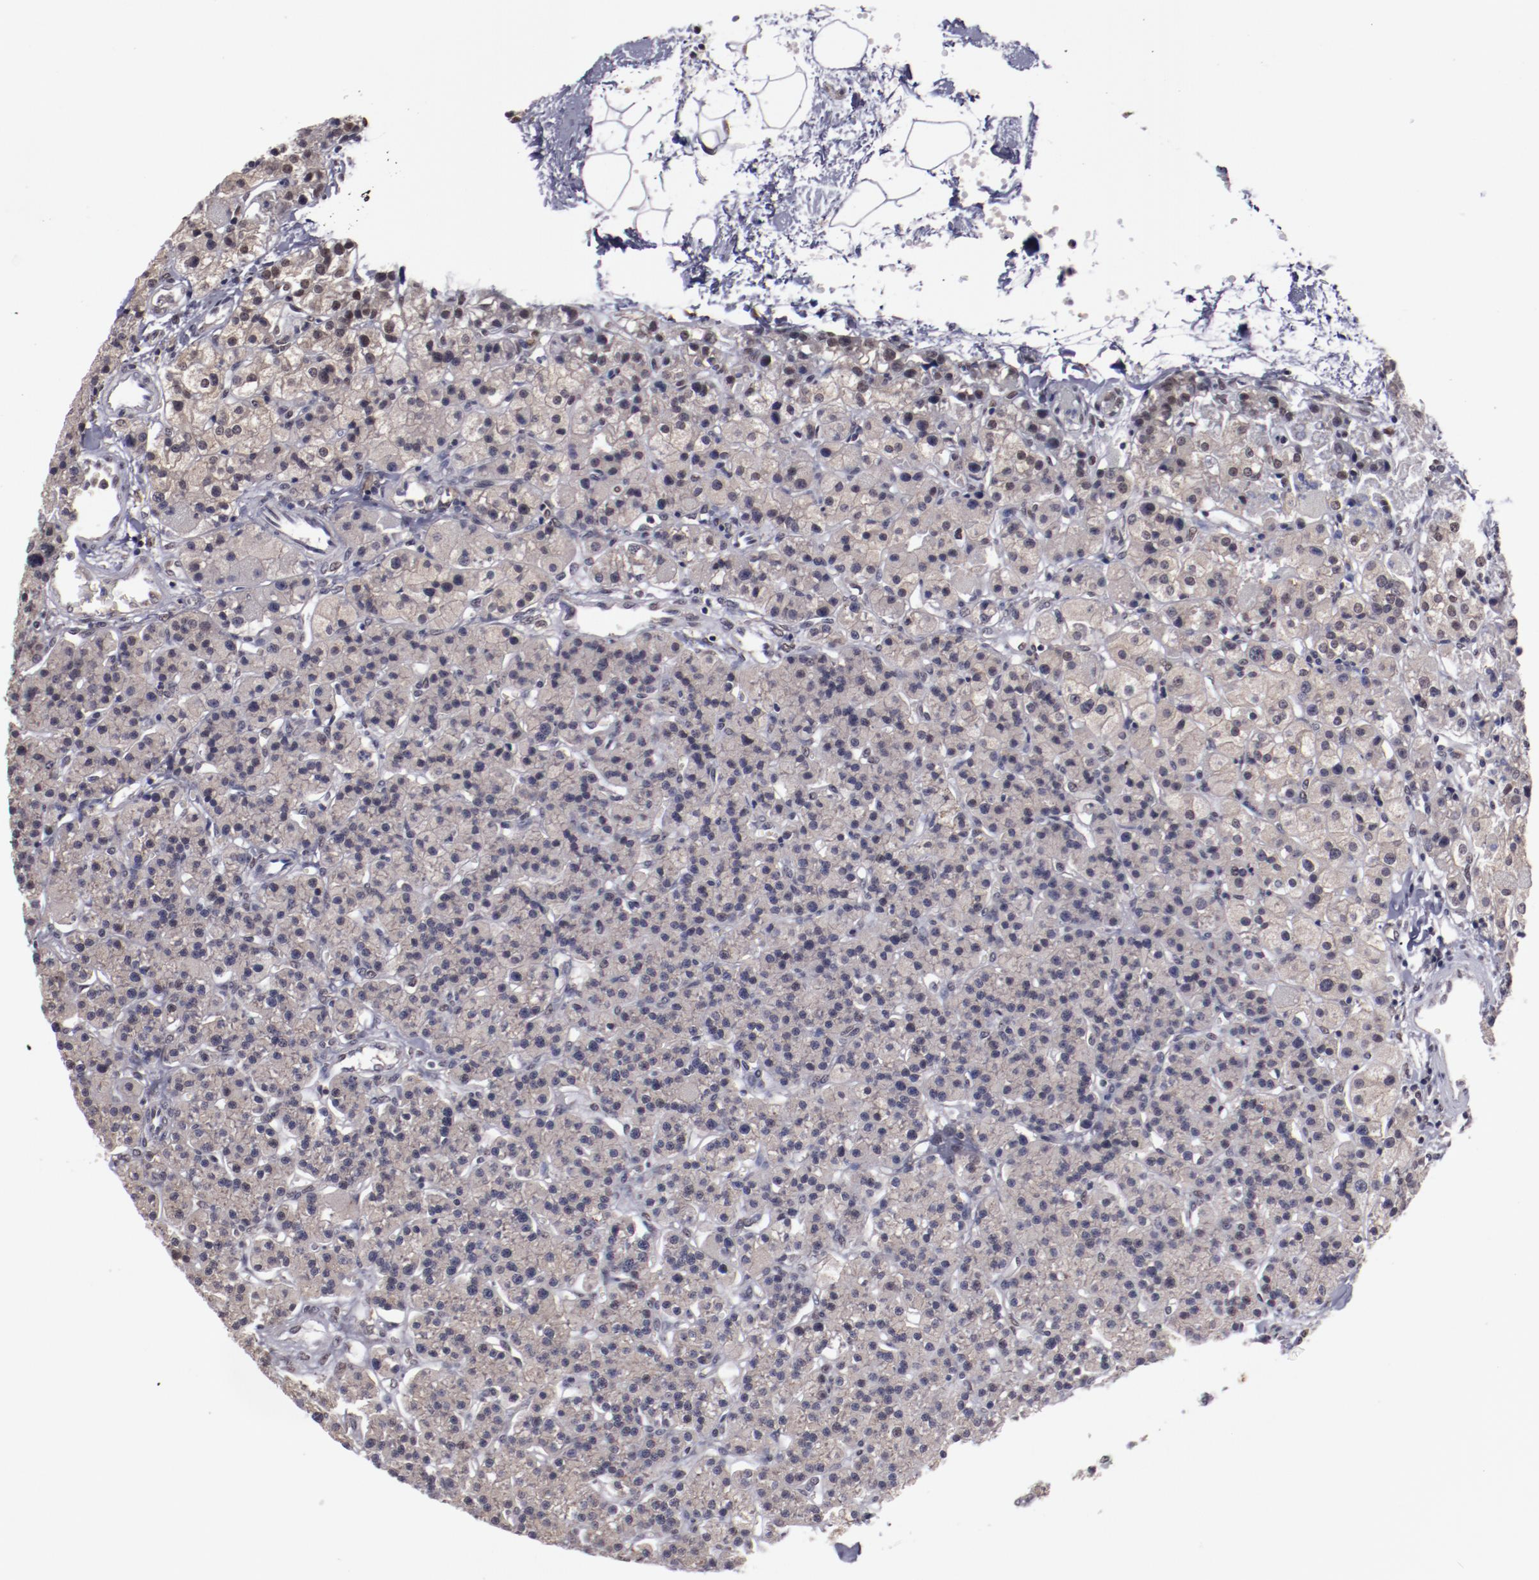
{"staining": {"intensity": "moderate", "quantity": ">75%", "location": "cytoplasmic/membranous"}, "tissue": "parathyroid gland", "cell_type": "Glandular cells", "image_type": "normal", "snomed": [{"axis": "morphology", "description": "Normal tissue, NOS"}, {"axis": "topography", "description": "Parathyroid gland"}], "caption": "High-power microscopy captured an immunohistochemistry image of unremarkable parathyroid gland, revealing moderate cytoplasmic/membranous staining in approximately >75% of glandular cells. Nuclei are stained in blue.", "gene": "ARNT", "patient": {"sex": "female", "age": 58}}